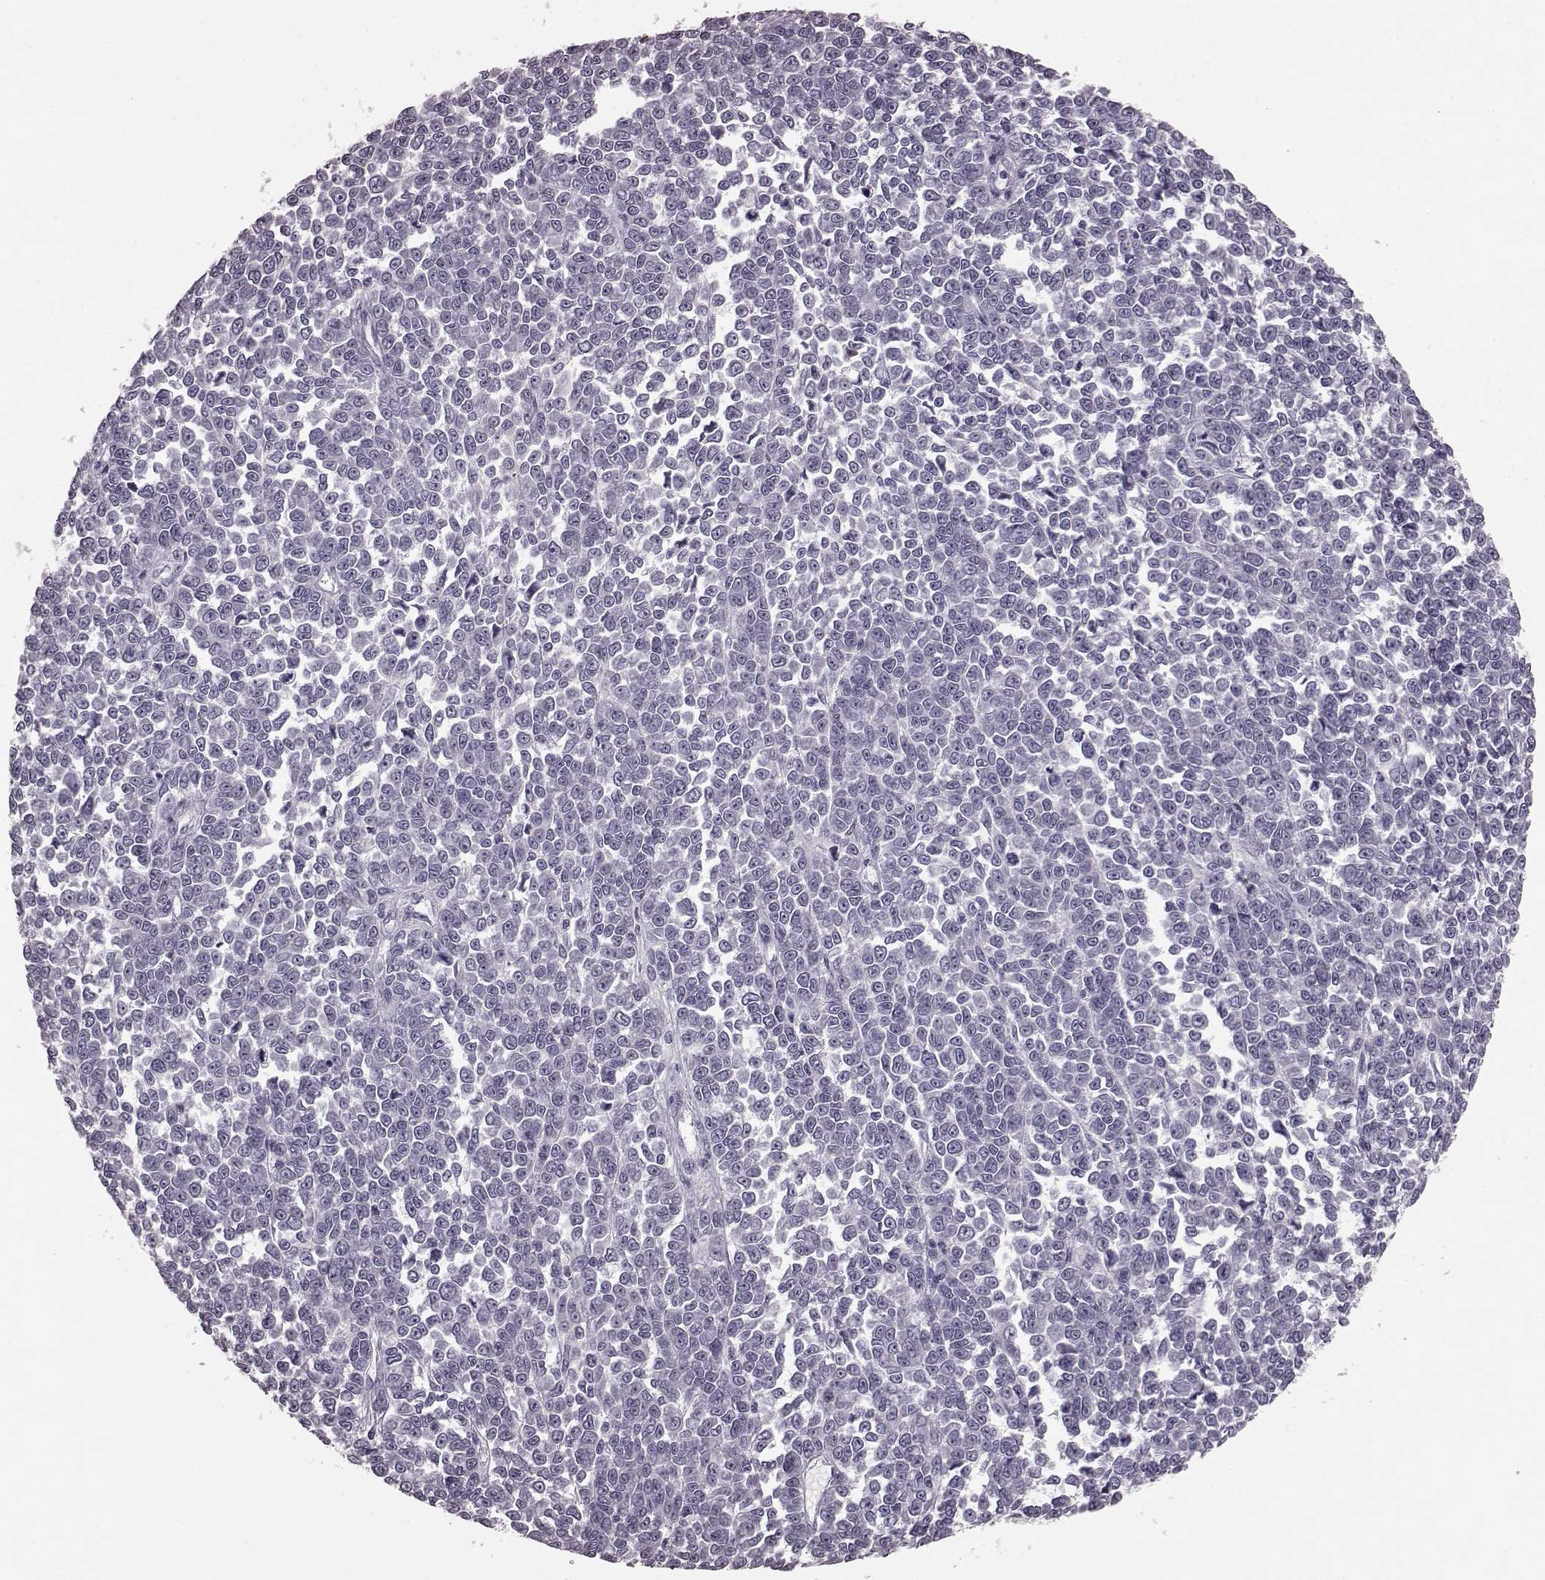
{"staining": {"intensity": "negative", "quantity": "none", "location": "none"}, "tissue": "melanoma", "cell_type": "Tumor cells", "image_type": "cancer", "snomed": [{"axis": "morphology", "description": "Malignant melanoma, NOS"}, {"axis": "topography", "description": "Skin"}], "caption": "Immunohistochemical staining of human malignant melanoma shows no significant positivity in tumor cells.", "gene": "TRPM1", "patient": {"sex": "female", "age": 95}}